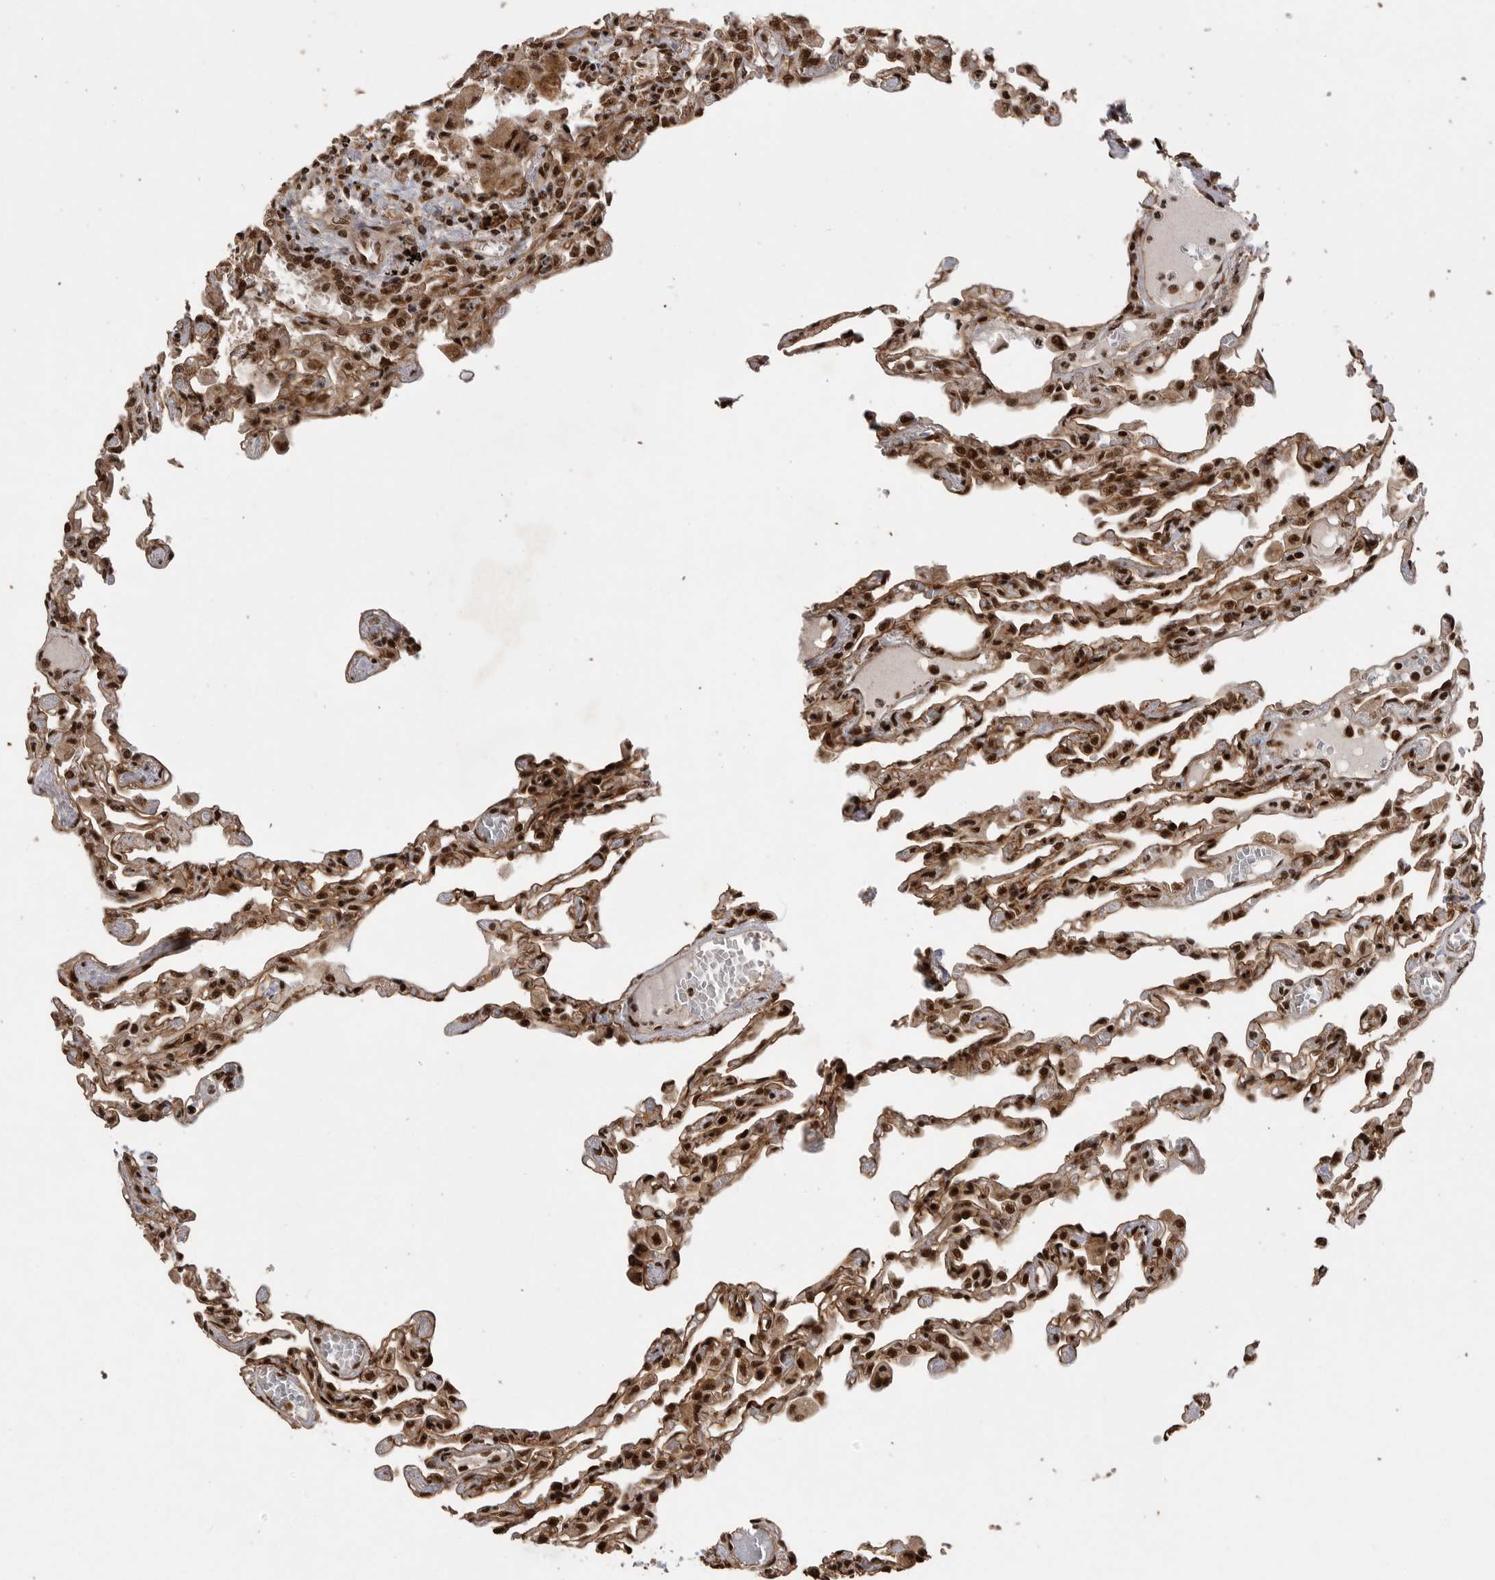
{"staining": {"intensity": "strong", "quantity": ">75%", "location": "nuclear"}, "tissue": "lung", "cell_type": "Alveolar cells", "image_type": "normal", "snomed": [{"axis": "morphology", "description": "Normal tissue, NOS"}, {"axis": "topography", "description": "Bronchus"}, {"axis": "topography", "description": "Lung"}], "caption": "Unremarkable lung reveals strong nuclear staining in approximately >75% of alveolar cells The staining was performed using DAB, with brown indicating positive protein expression. Nuclei are stained blue with hematoxylin..", "gene": "PPP1R8", "patient": {"sex": "female", "age": 49}}